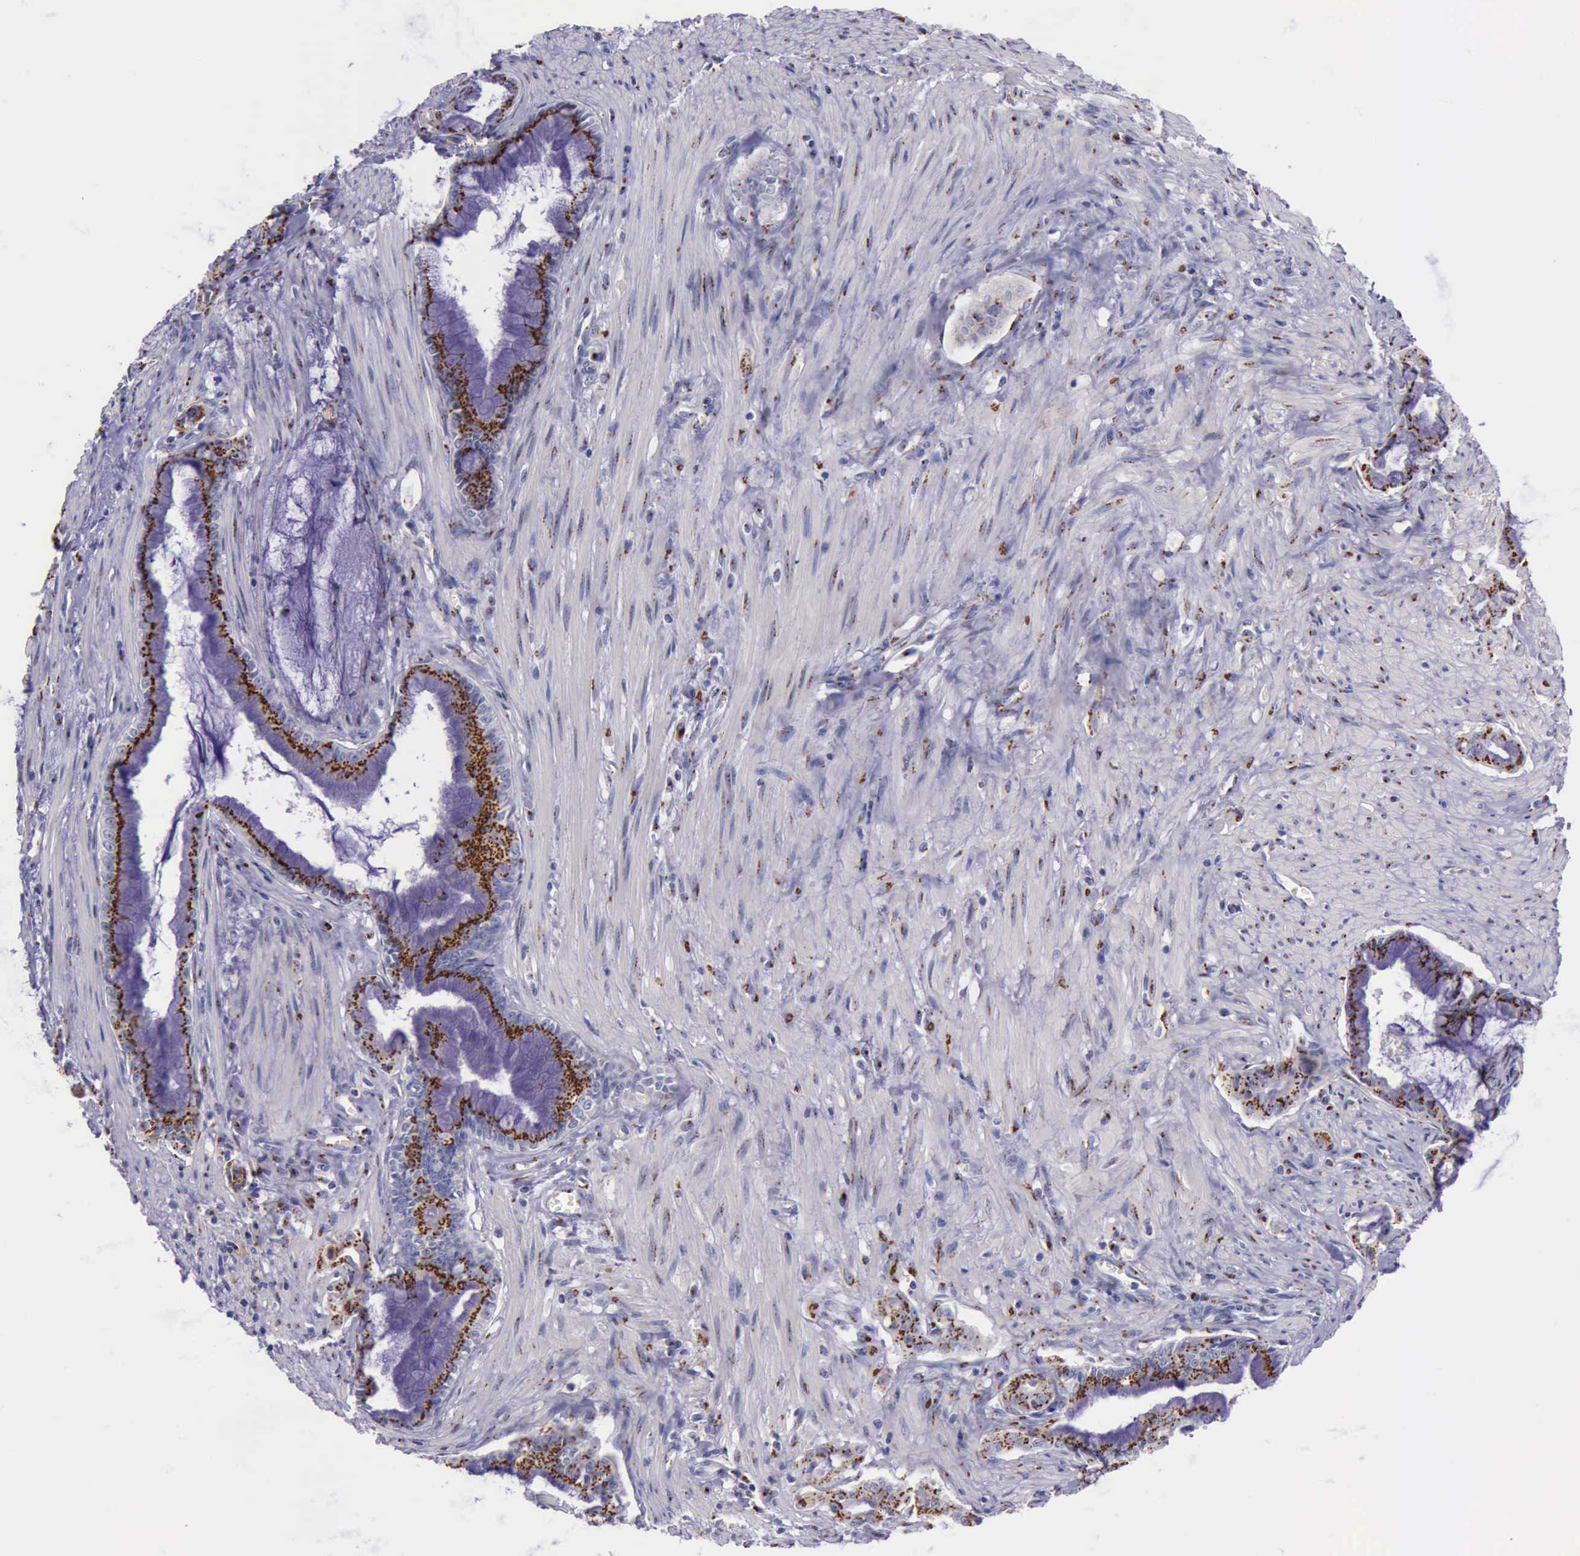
{"staining": {"intensity": "strong", "quantity": ">75%", "location": "cytoplasmic/membranous"}, "tissue": "pancreatic cancer", "cell_type": "Tumor cells", "image_type": "cancer", "snomed": [{"axis": "morphology", "description": "Adenocarcinoma, NOS"}, {"axis": "topography", "description": "Pancreas"}], "caption": "A brown stain shows strong cytoplasmic/membranous expression of a protein in human pancreatic cancer (adenocarcinoma) tumor cells. The protein is shown in brown color, while the nuclei are stained blue.", "gene": "GOLGA5", "patient": {"sex": "male", "age": 59}}